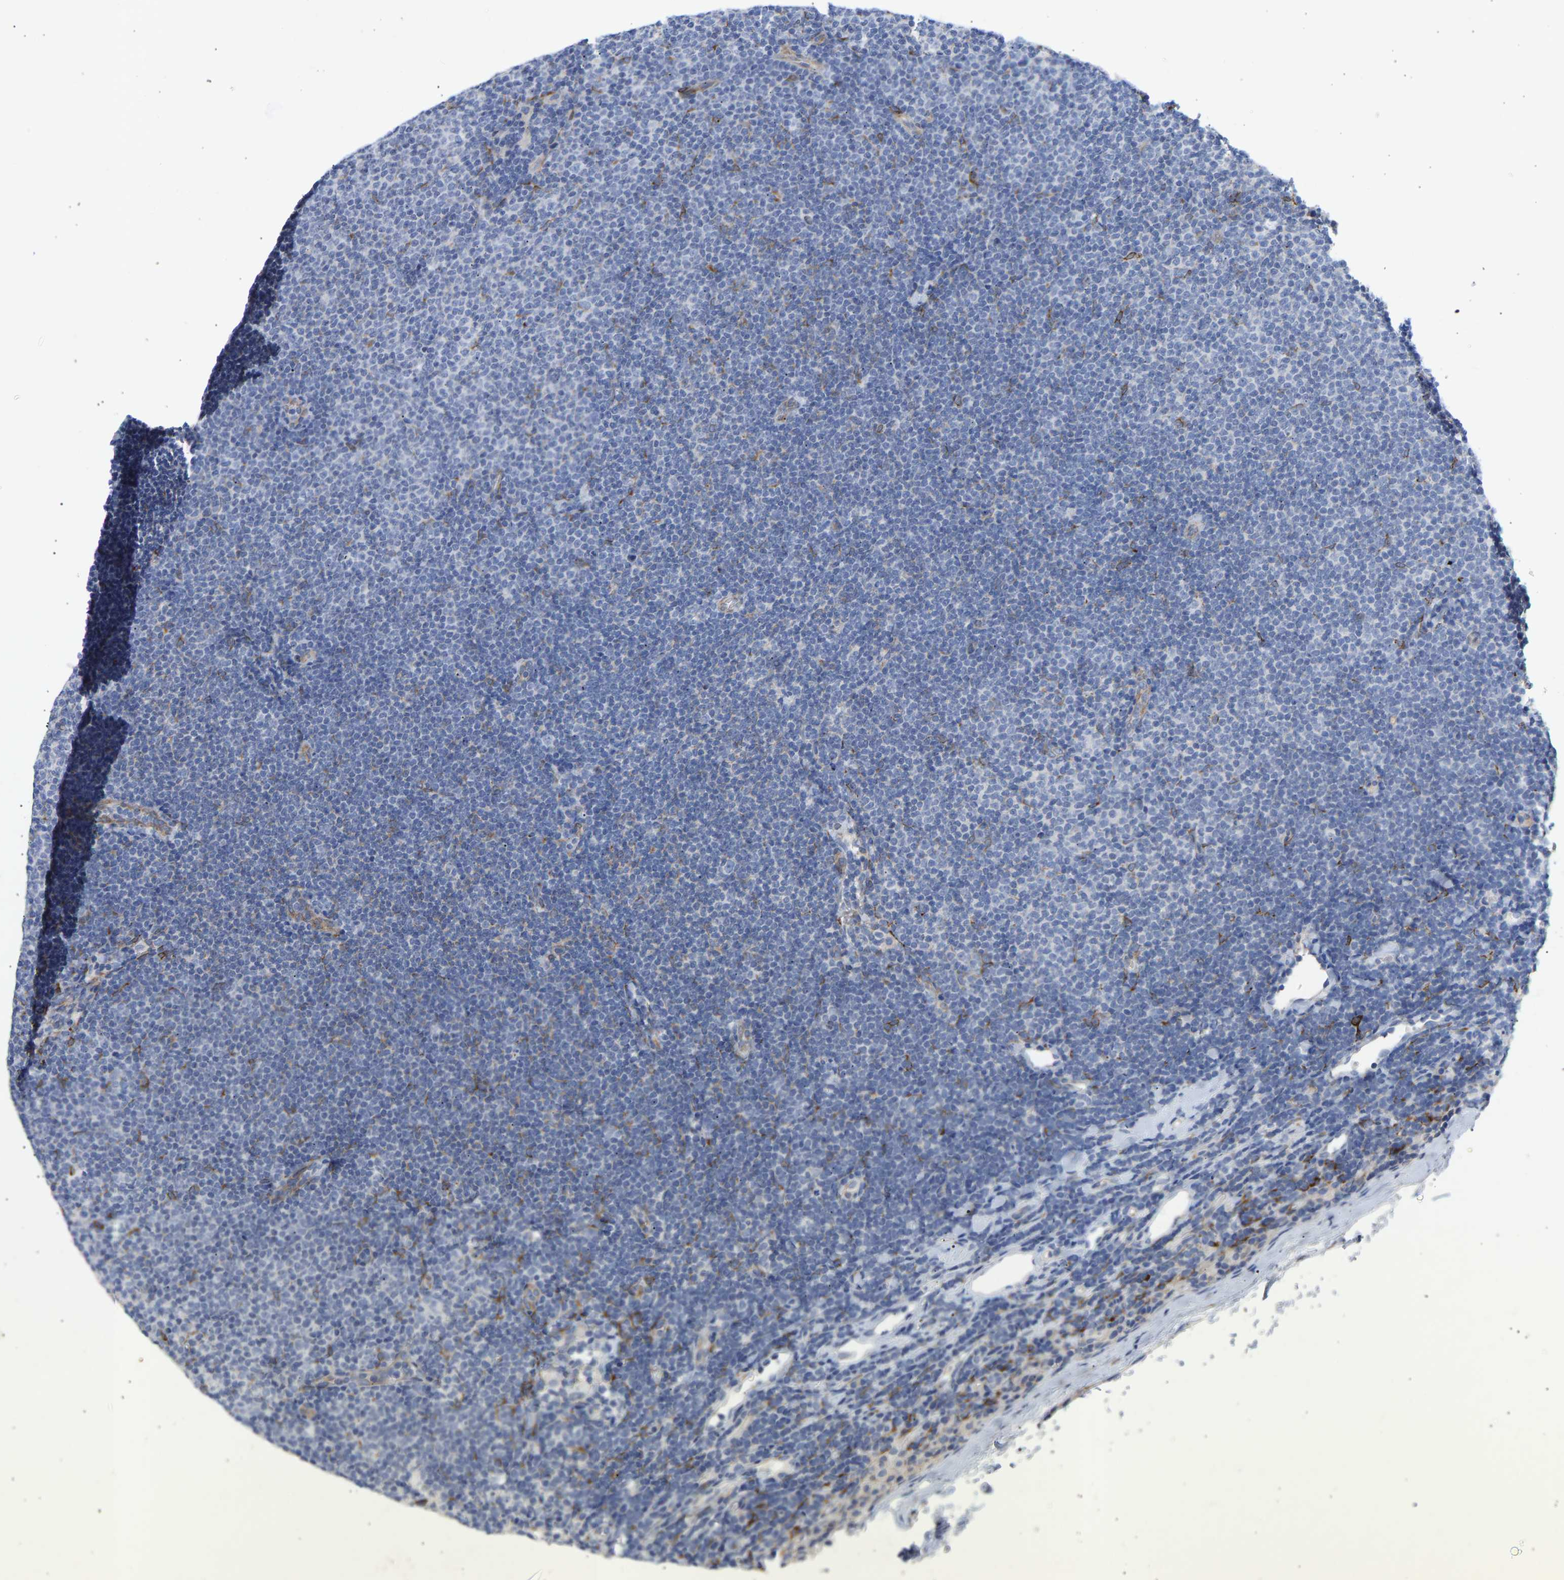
{"staining": {"intensity": "negative", "quantity": "none", "location": "none"}, "tissue": "lymphoma", "cell_type": "Tumor cells", "image_type": "cancer", "snomed": [{"axis": "morphology", "description": "Malignant lymphoma, non-Hodgkin's type, Low grade"}, {"axis": "topography", "description": "Lymph node"}], "caption": "Human low-grade malignant lymphoma, non-Hodgkin's type stained for a protein using immunohistochemistry (IHC) shows no staining in tumor cells.", "gene": "SELENOM", "patient": {"sex": "female", "age": 53}}